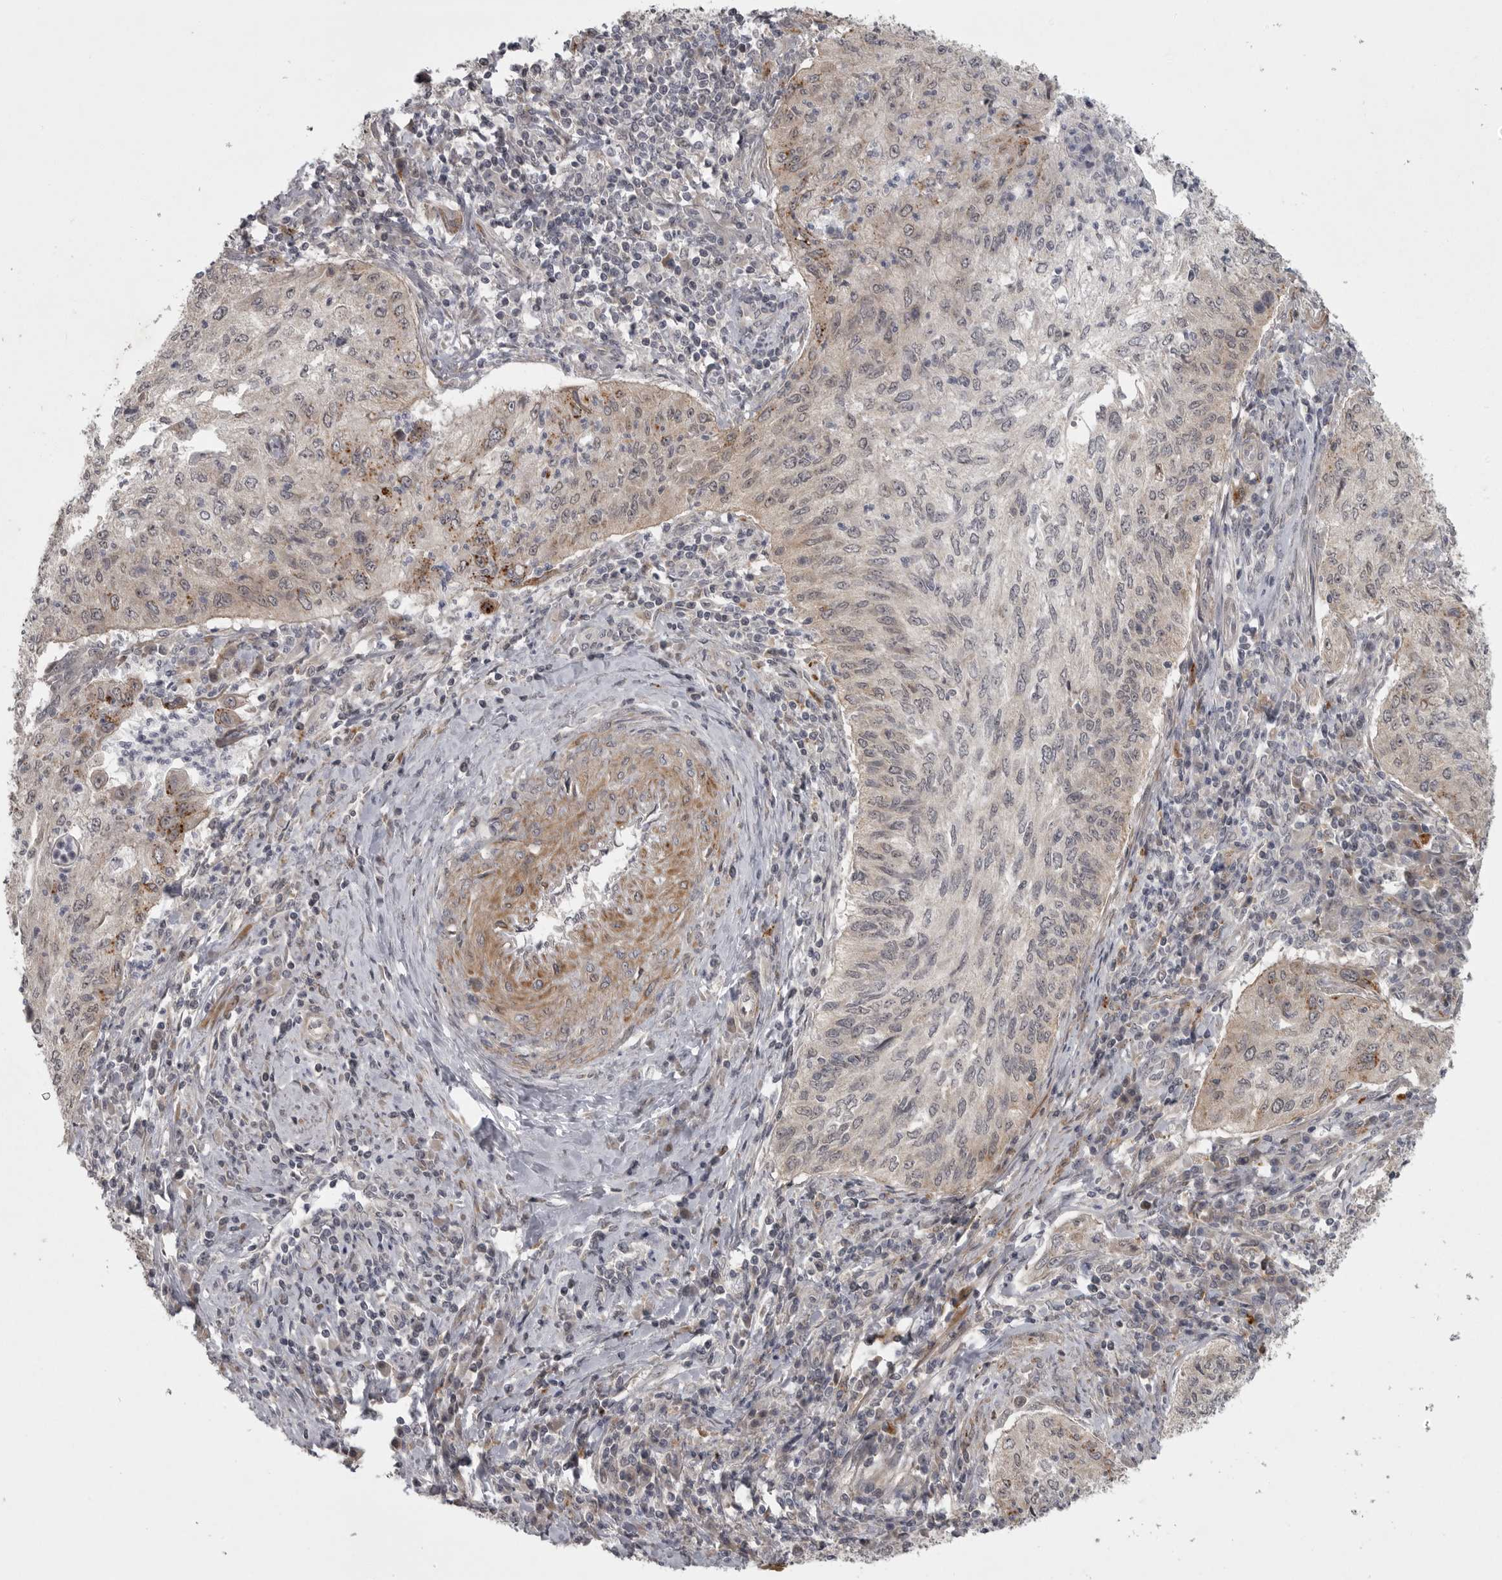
{"staining": {"intensity": "weak", "quantity": "25%-75%", "location": "cytoplasmic/membranous"}, "tissue": "cervical cancer", "cell_type": "Tumor cells", "image_type": "cancer", "snomed": [{"axis": "morphology", "description": "Squamous cell carcinoma, NOS"}, {"axis": "topography", "description": "Cervix"}], "caption": "Cervical cancer stained for a protein reveals weak cytoplasmic/membranous positivity in tumor cells.", "gene": "PPP1R9A", "patient": {"sex": "female", "age": 30}}